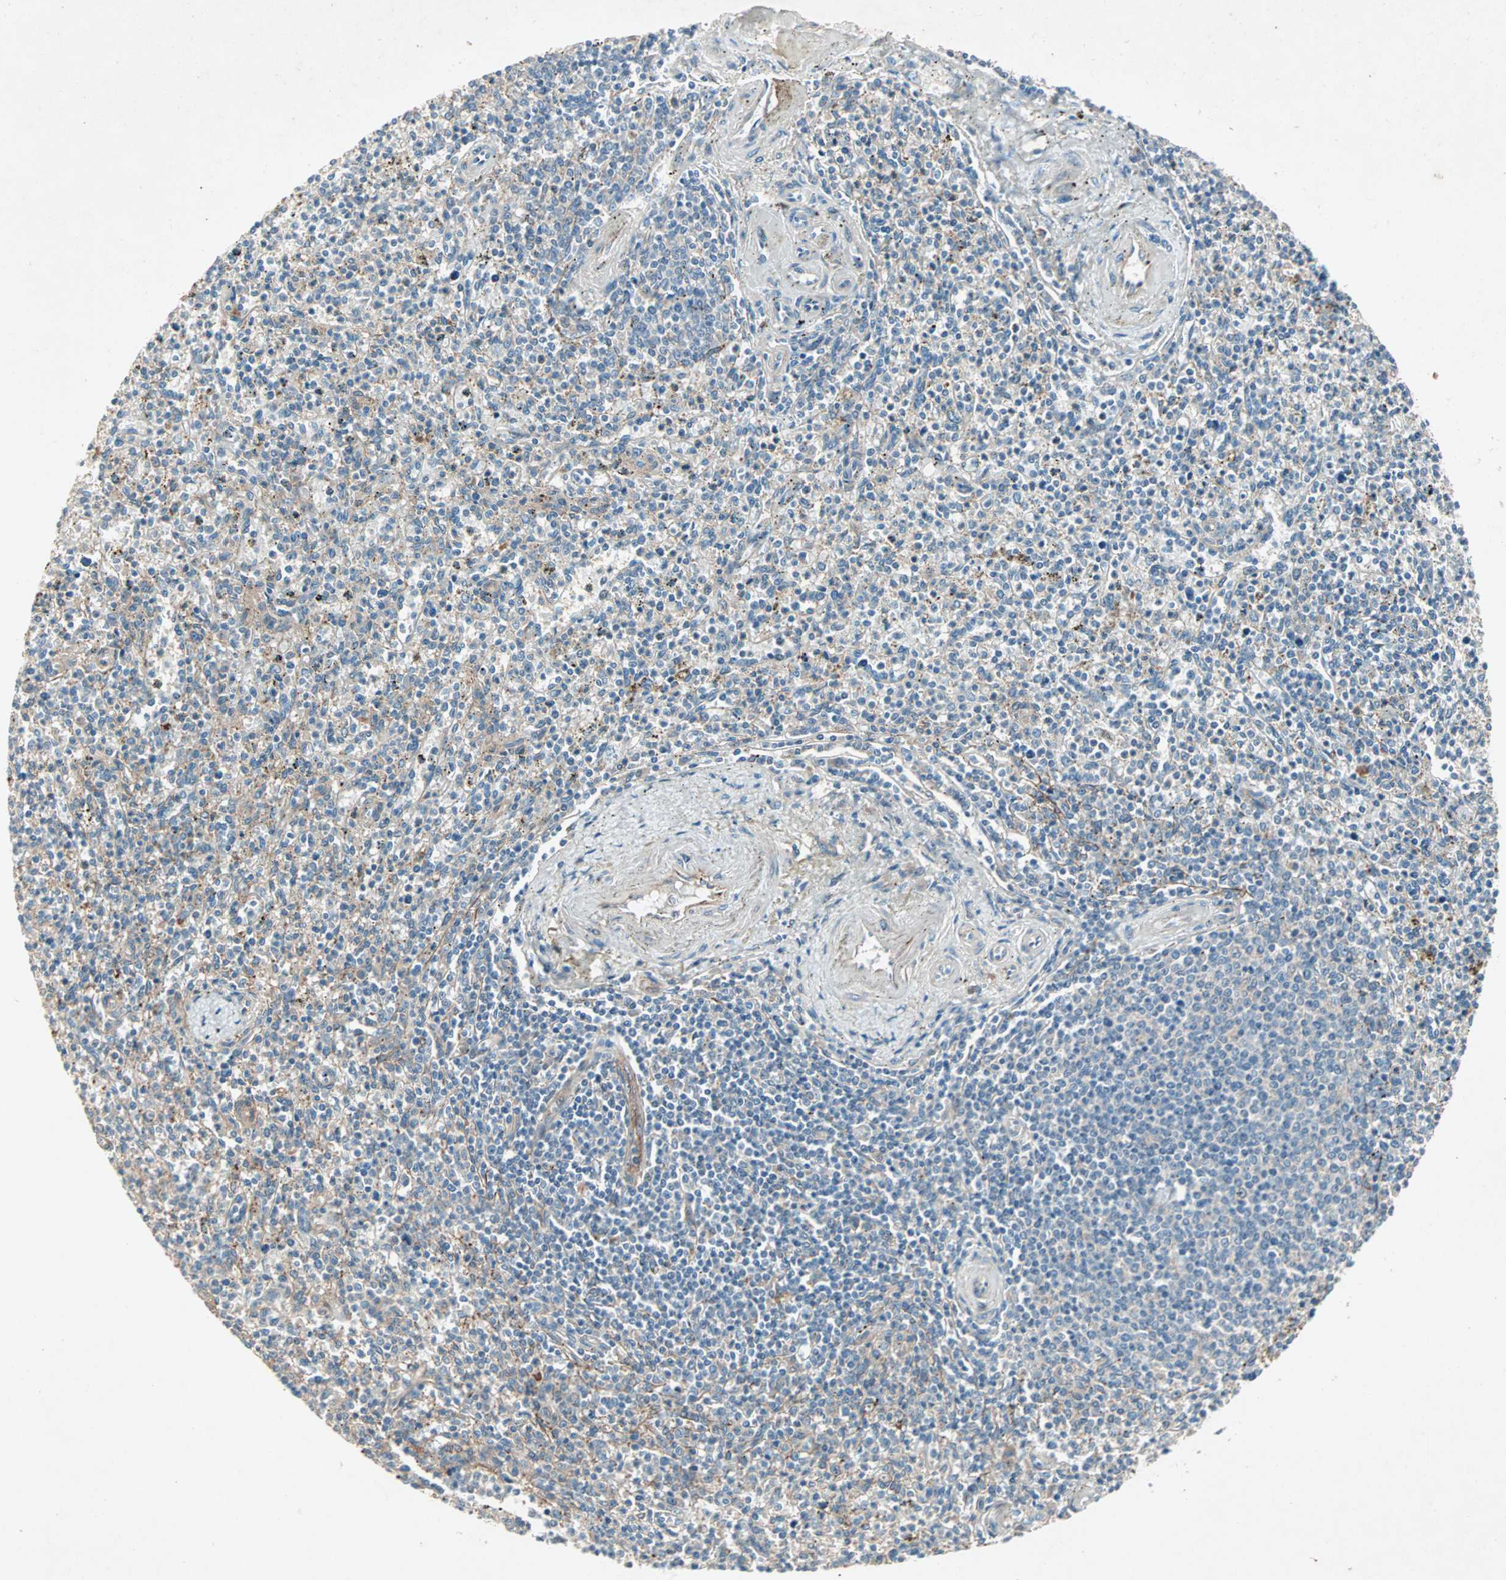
{"staining": {"intensity": "negative", "quantity": "none", "location": "none"}, "tissue": "spleen", "cell_type": "Cells in red pulp", "image_type": "normal", "snomed": [{"axis": "morphology", "description": "Normal tissue, NOS"}, {"axis": "topography", "description": "Spleen"}], "caption": "This is an immunohistochemistry (IHC) micrograph of benign human spleen. There is no positivity in cells in red pulp.", "gene": "SDSL", "patient": {"sex": "male", "age": 72}}